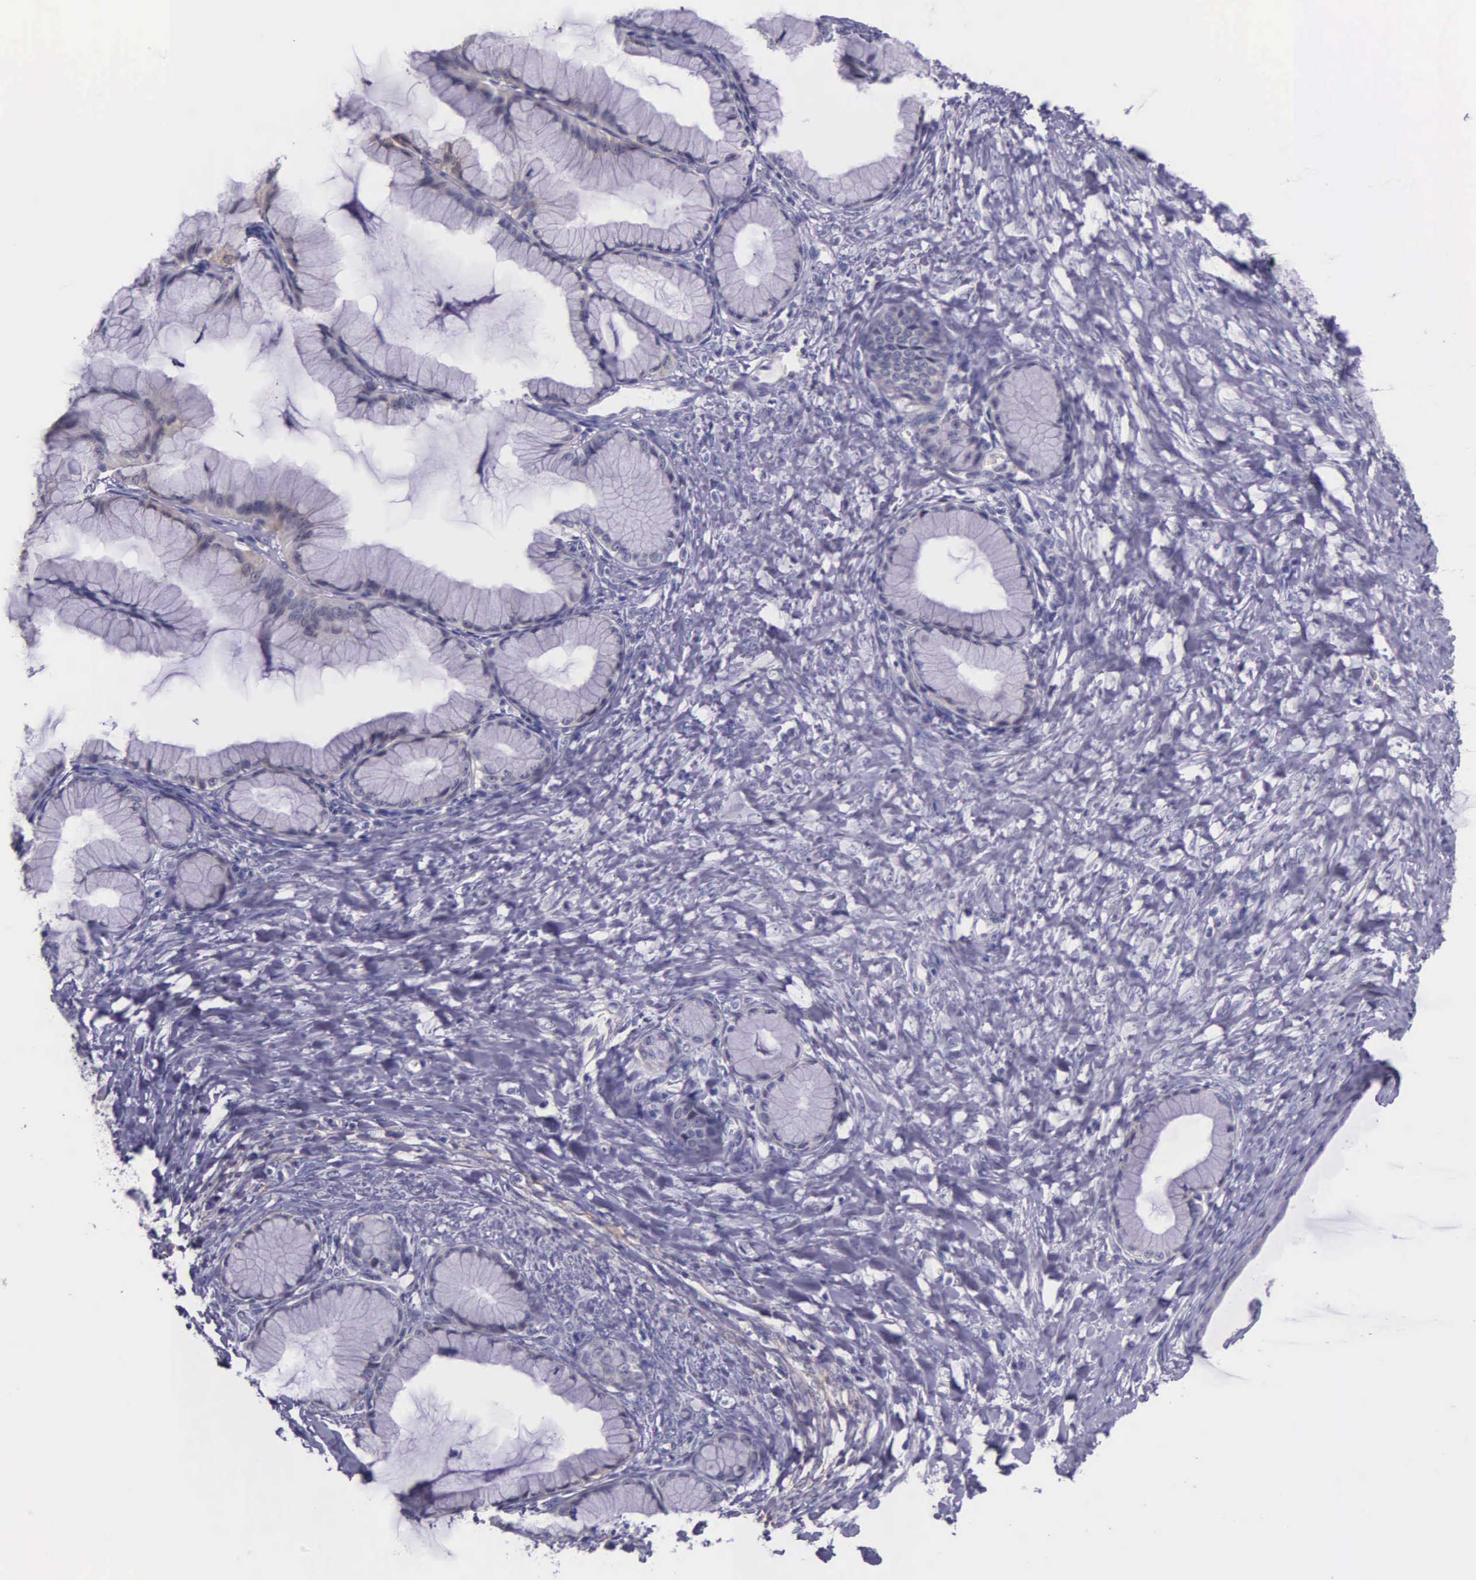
{"staining": {"intensity": "weak", "quantity": "<25%", "location": "cytoplasmic/membranous"}, "tissue": "ovarian cancer", "cell_type": "Tumor cells", "image_type": "cancer", "snomed": [{"axis": "morphology", "description": "Cystadenocarcinoma, mucinous, NOS"}, {"axis": "topography", "description": "Ovary"}], "caption": "Mucinous cystadenocarcinoma (ovarian) stained for a protein using IHC exhibits no expression tumor cells.", "gene": "AHNAK2", "patient": {"sex": "female", "age": 41}}